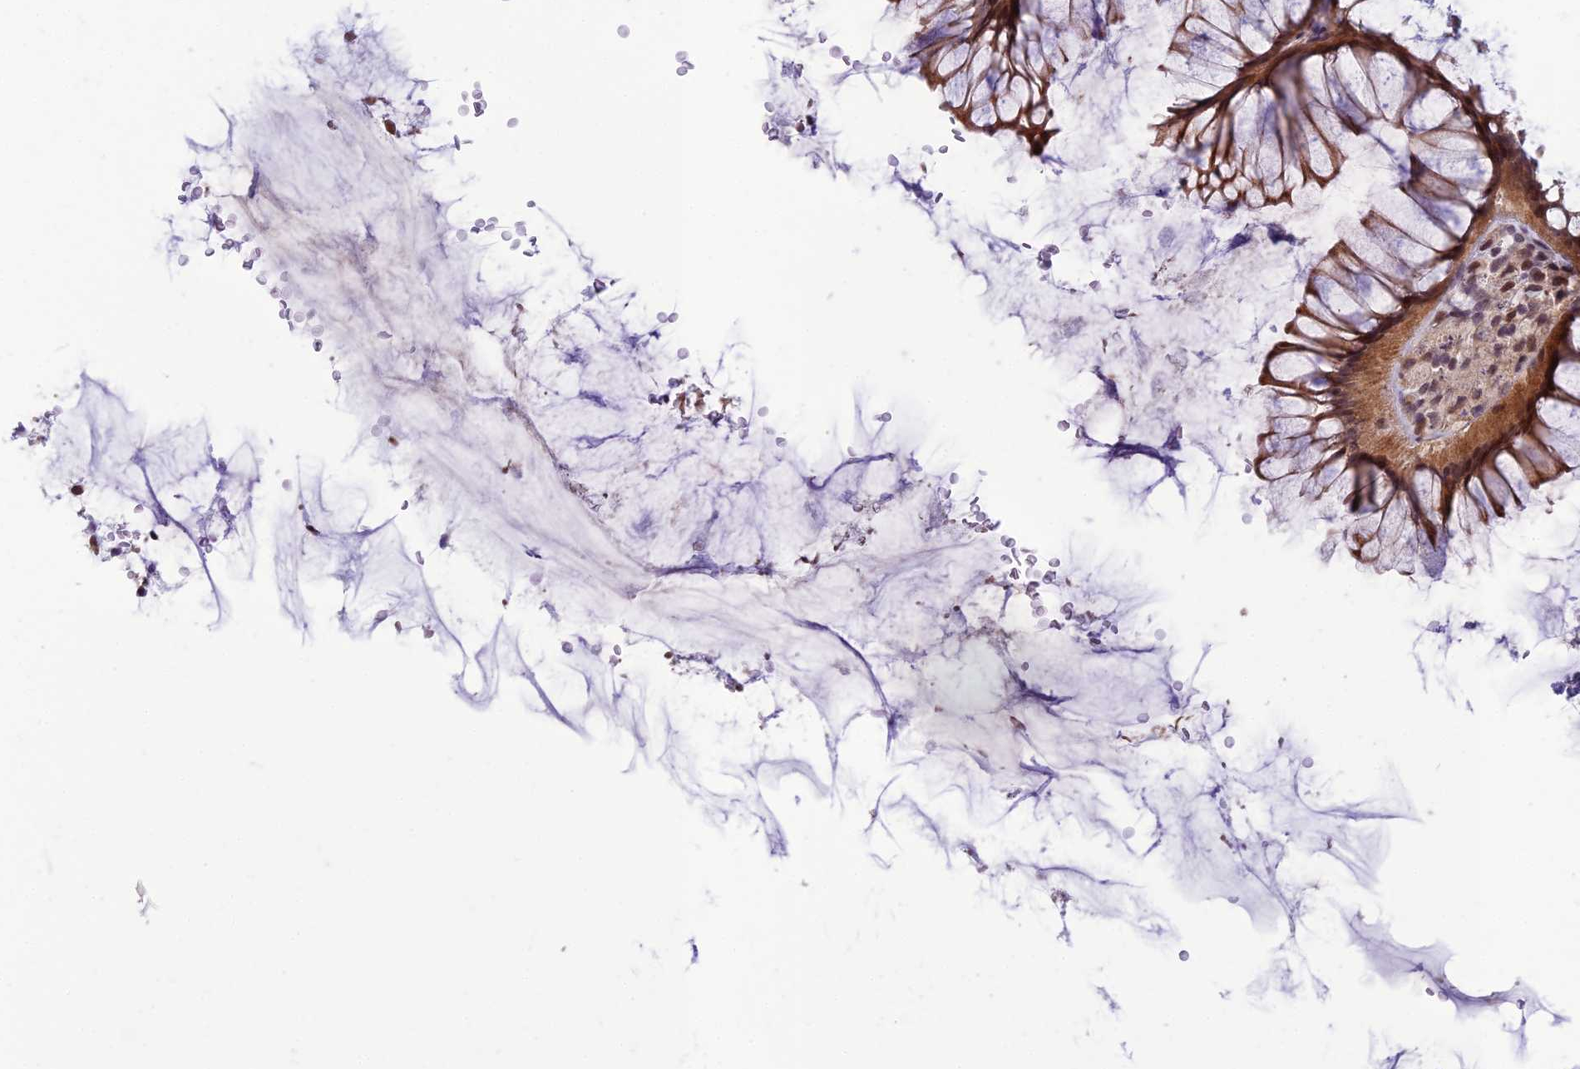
{"staining": {"intensity": "weak", "quantity": "25%-75%", "location": "cytoplasmic/membranous"}, "tissue": "colon", "cell_type": "Endothelial cells", "image_type": "normal", "snomed": [{"axis": "morphology", "description": "Normal tissue, NOS"}, {"axis": "topography", "description": "Colon"}], "caption": "Human colon stained with a brown dye demonstrates weak cytoplasmic/membranous positive expression in approximately 25%-75% of endothelial cells.", "gene": "FBRS", "patient": {"sex": "female", "age": 82}}